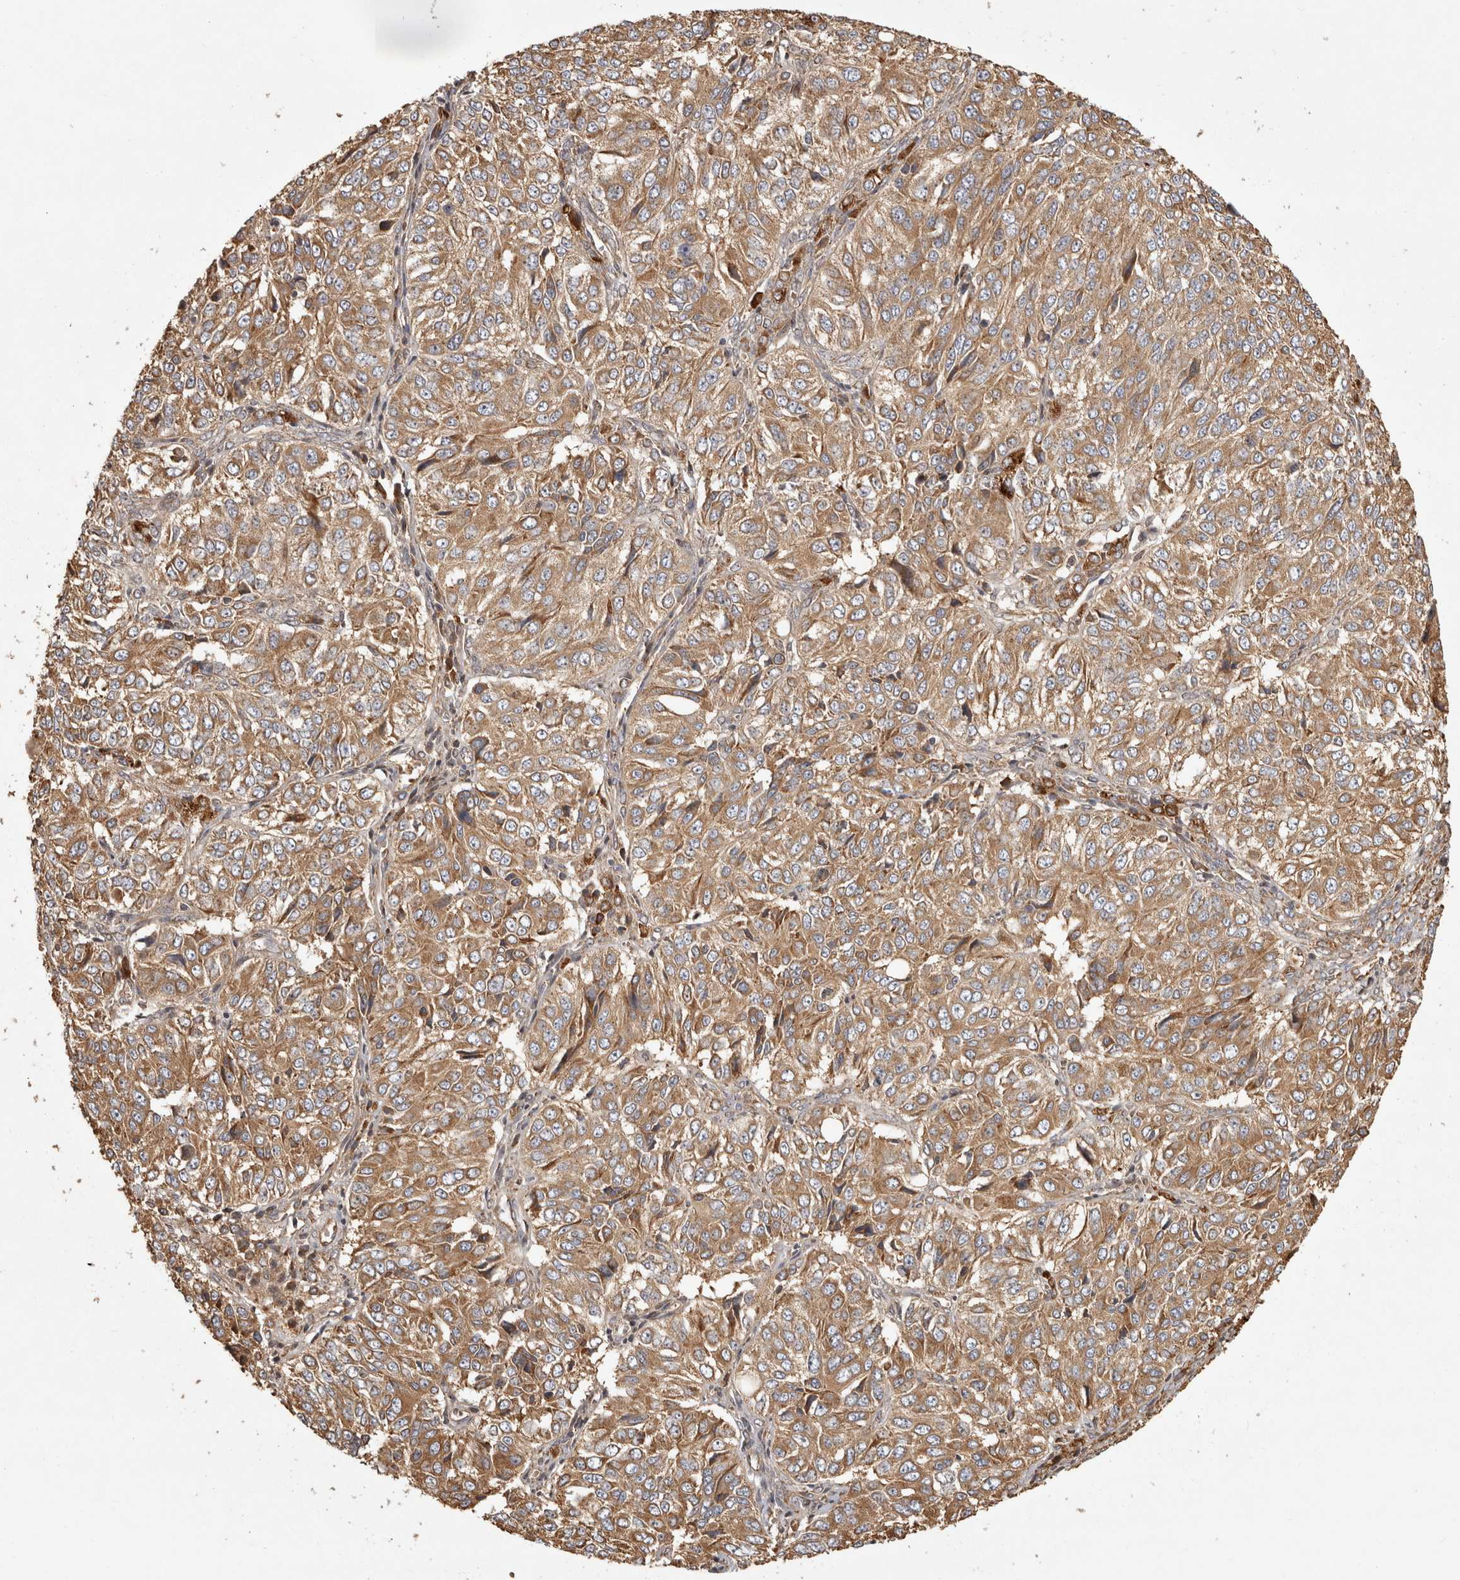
{"staining": {"intensity": "moderate", "quantity": ">75%", "location": "cytoplasmic/membranous"}, "tissue": "ovarian cancer", "cell_type": "Tumor cells", "image_type": "cancer", "snomed": [{"axis": "morphology", "description": "Carcinoma, endometroid"}, {"axis": "topography", "description": "Ovary"}], "caption": "Immunohistochemistry (IHC) micrograph of neoplastic tissue: human ovarian cancer stained using immunohistochemistry (IHC) exhibits medium levels of moderate protein expression localized specifically in the cytoplasmic/membranous of tumor cells, appearing as a cytoplasmic/membranous brown color.", "gene": "CAMSAP2", "patient": {"sex": "female", "age": 51}}